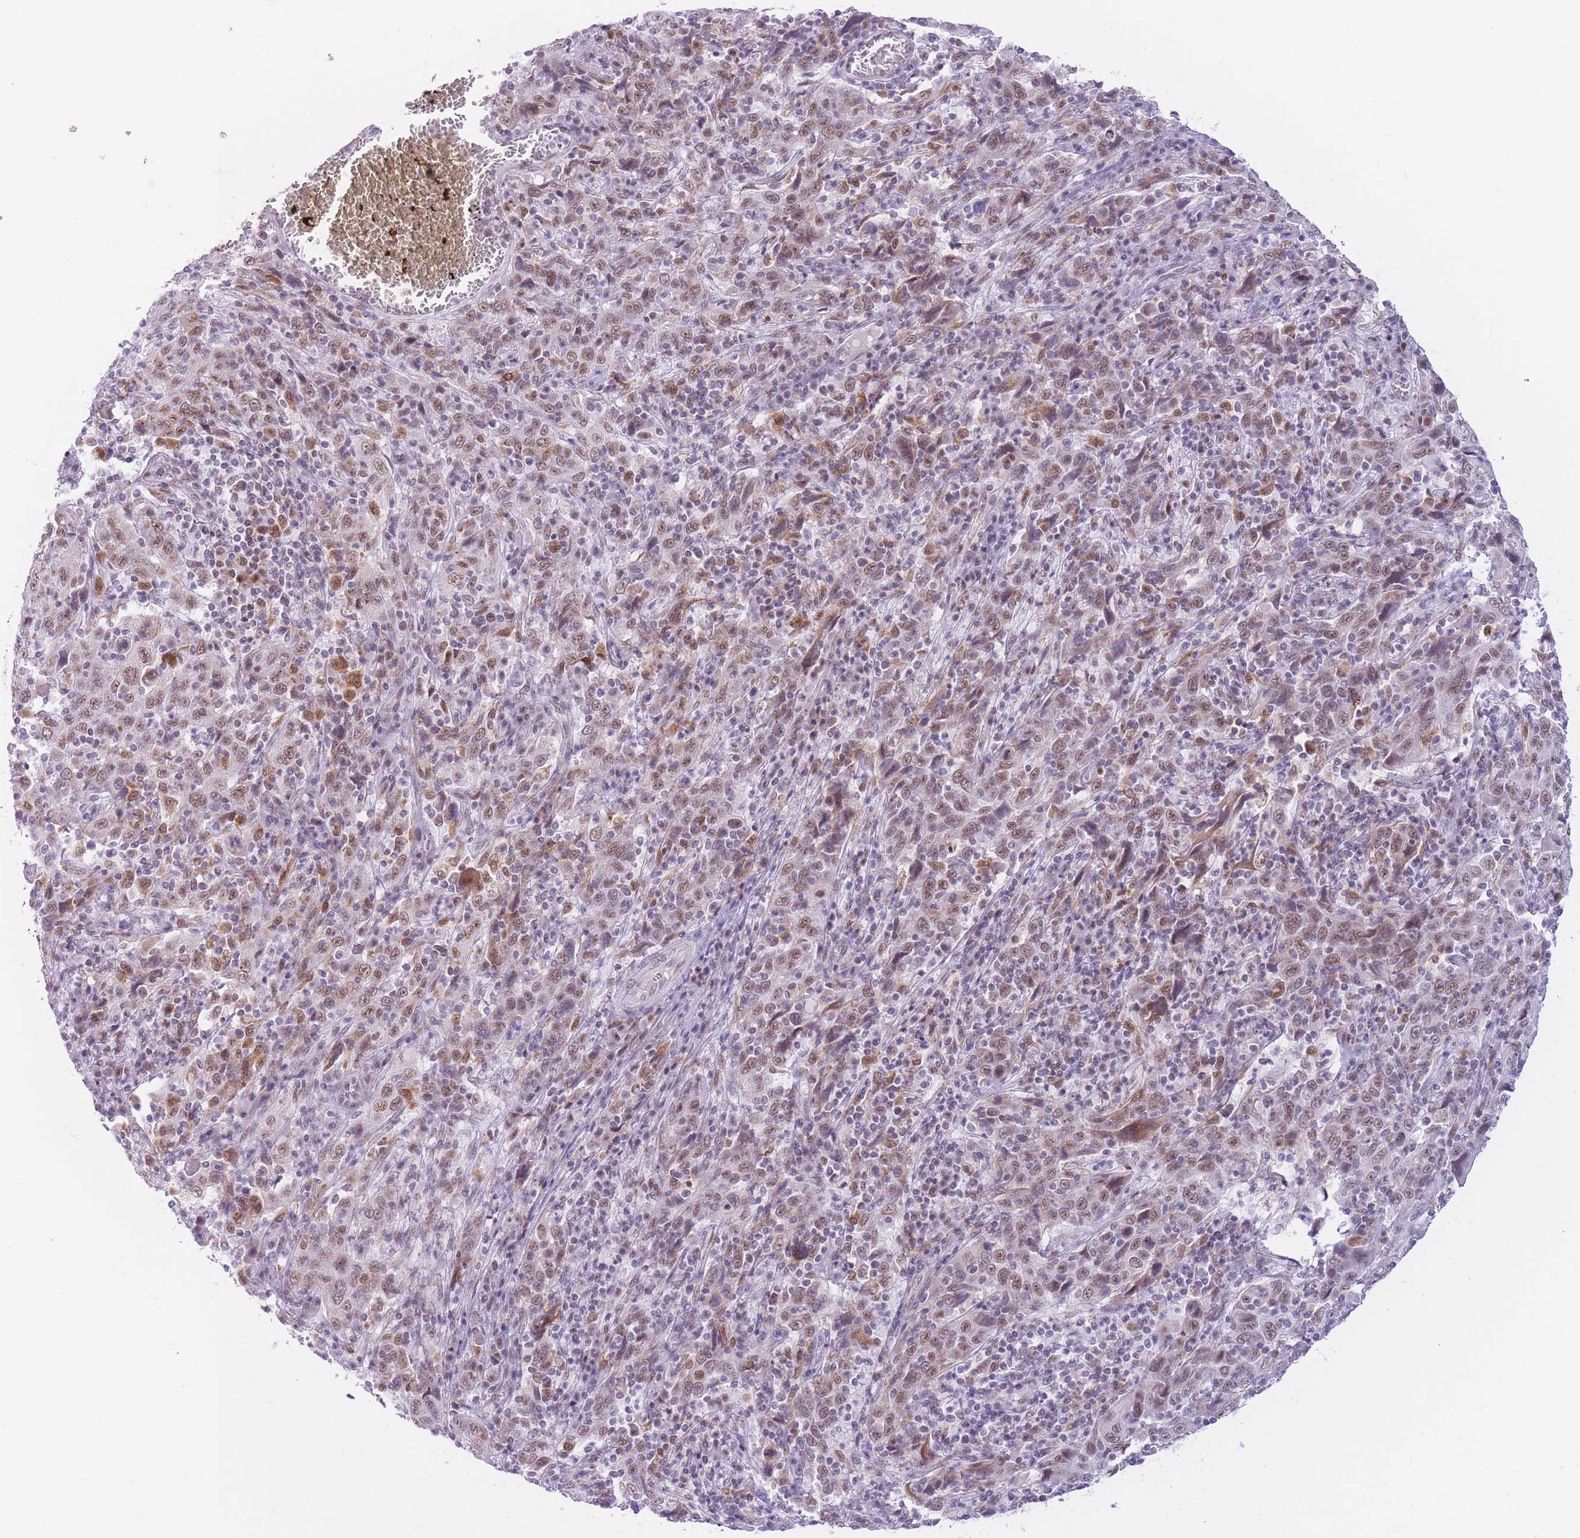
{"staining": {"intensity": "moderate", "quantity": "25%-75%", "location": "nuclear"}, "tissue": "cervical cancer", "cell_type": "Tumor cells", "image_type": "cancer", "snomed": [{"axis": "morphology", "description": "Squamous cell carcinoma, NOS"}, {"axis": "topography", "description": "Cervix"}], "caption": "Protein staining exhibits moderate nuclear staining in approximately 25%-75% of tumor cells in cervical cancer.", "gene": "CYP2B6", "patient": {"sex": "female", "age": 46}}